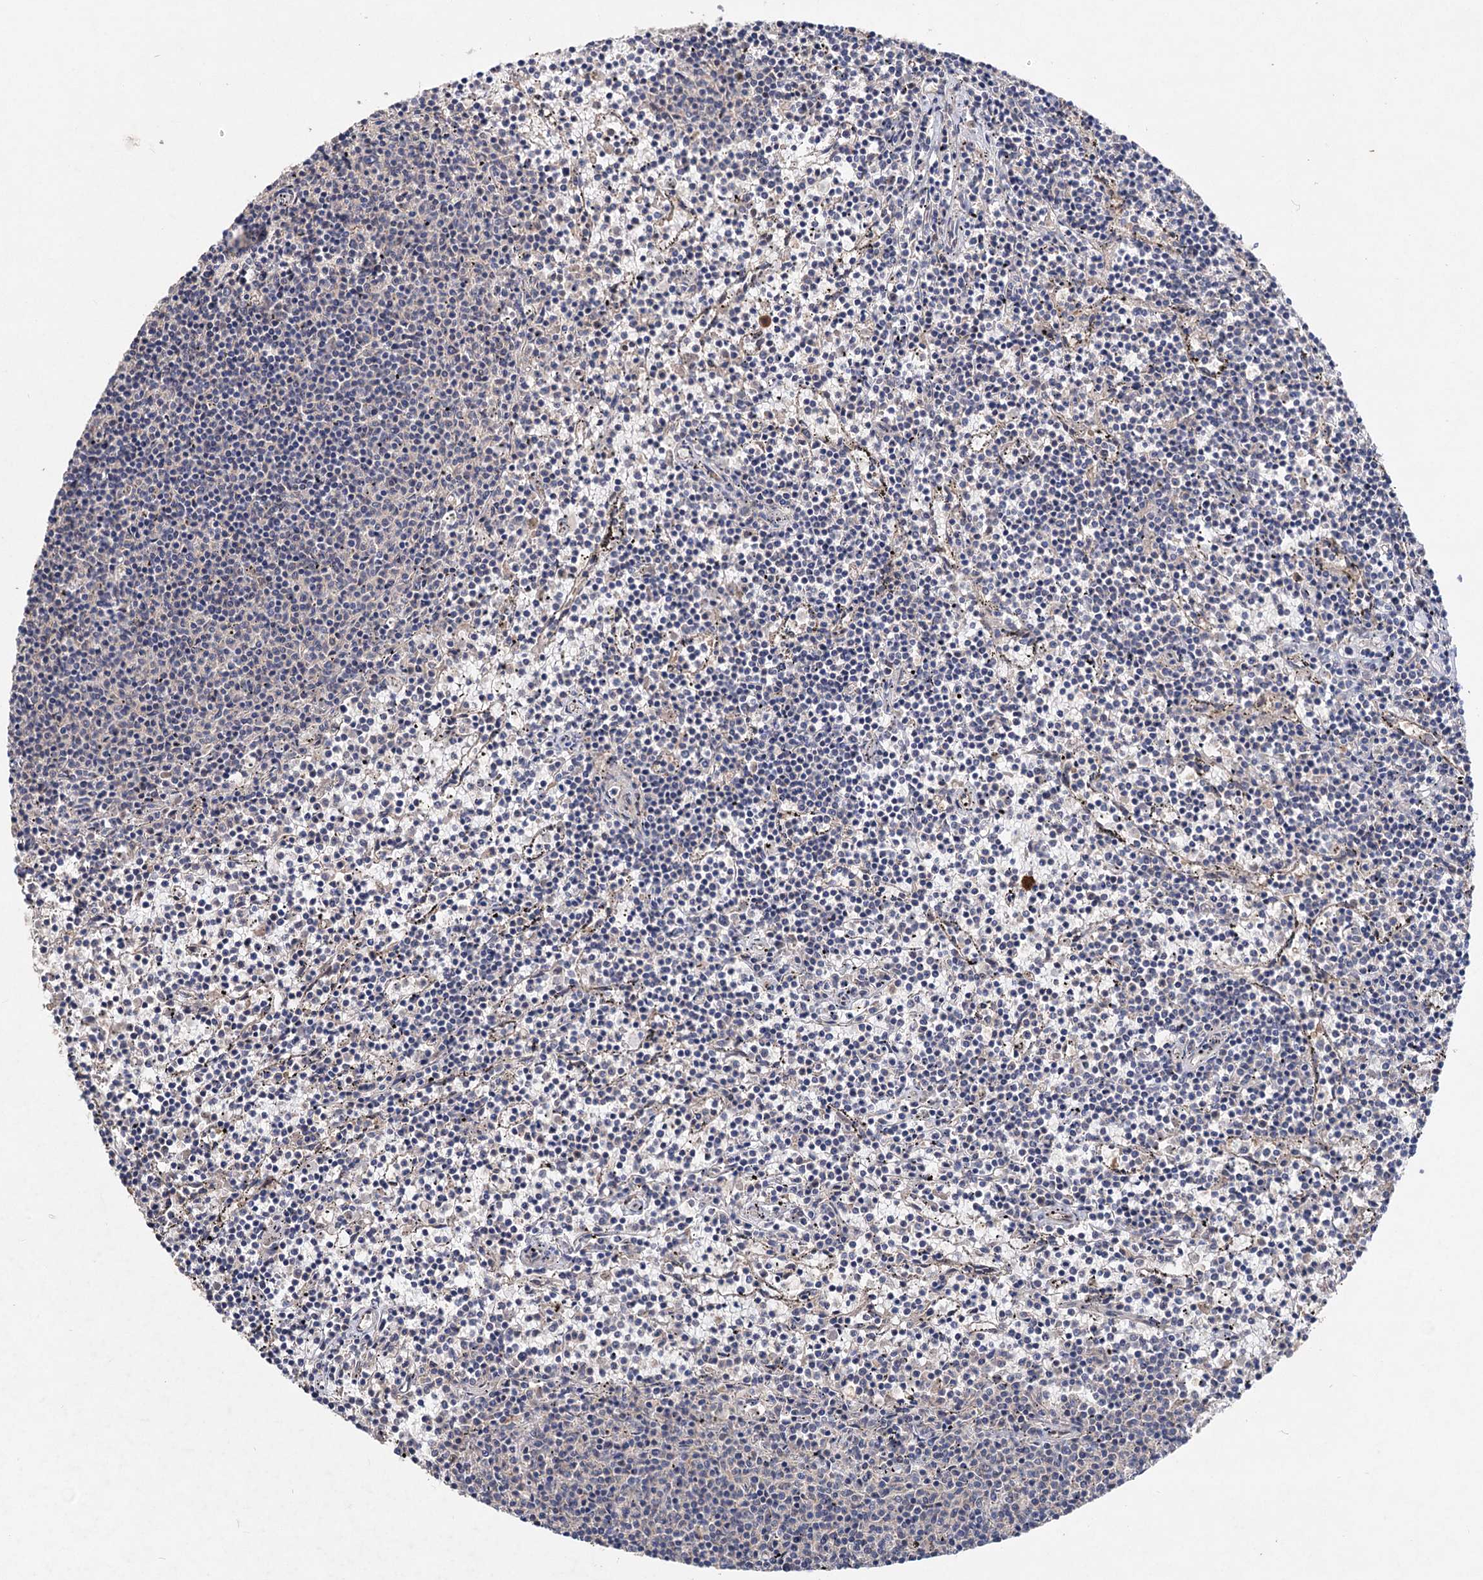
{"staining": {"intensity": "negative", "quantity": "none", "location": "none"}, "tissue": "lymphoma", "cell_type": "Tumor cells", "image_type": "cancer", "snomed": [{"axis": "morphology", "description": "Malignant lymphoma, non-Hodgkin's type, Low grade"}, {"axis": "topography", "description": "Spleen"}], "caption": "Immunohistochemical staining of lymphoma displays no significant expression in tumor cells.", "gene": "NUDCD2", "patient": {"sex": "female", "age": 50}}